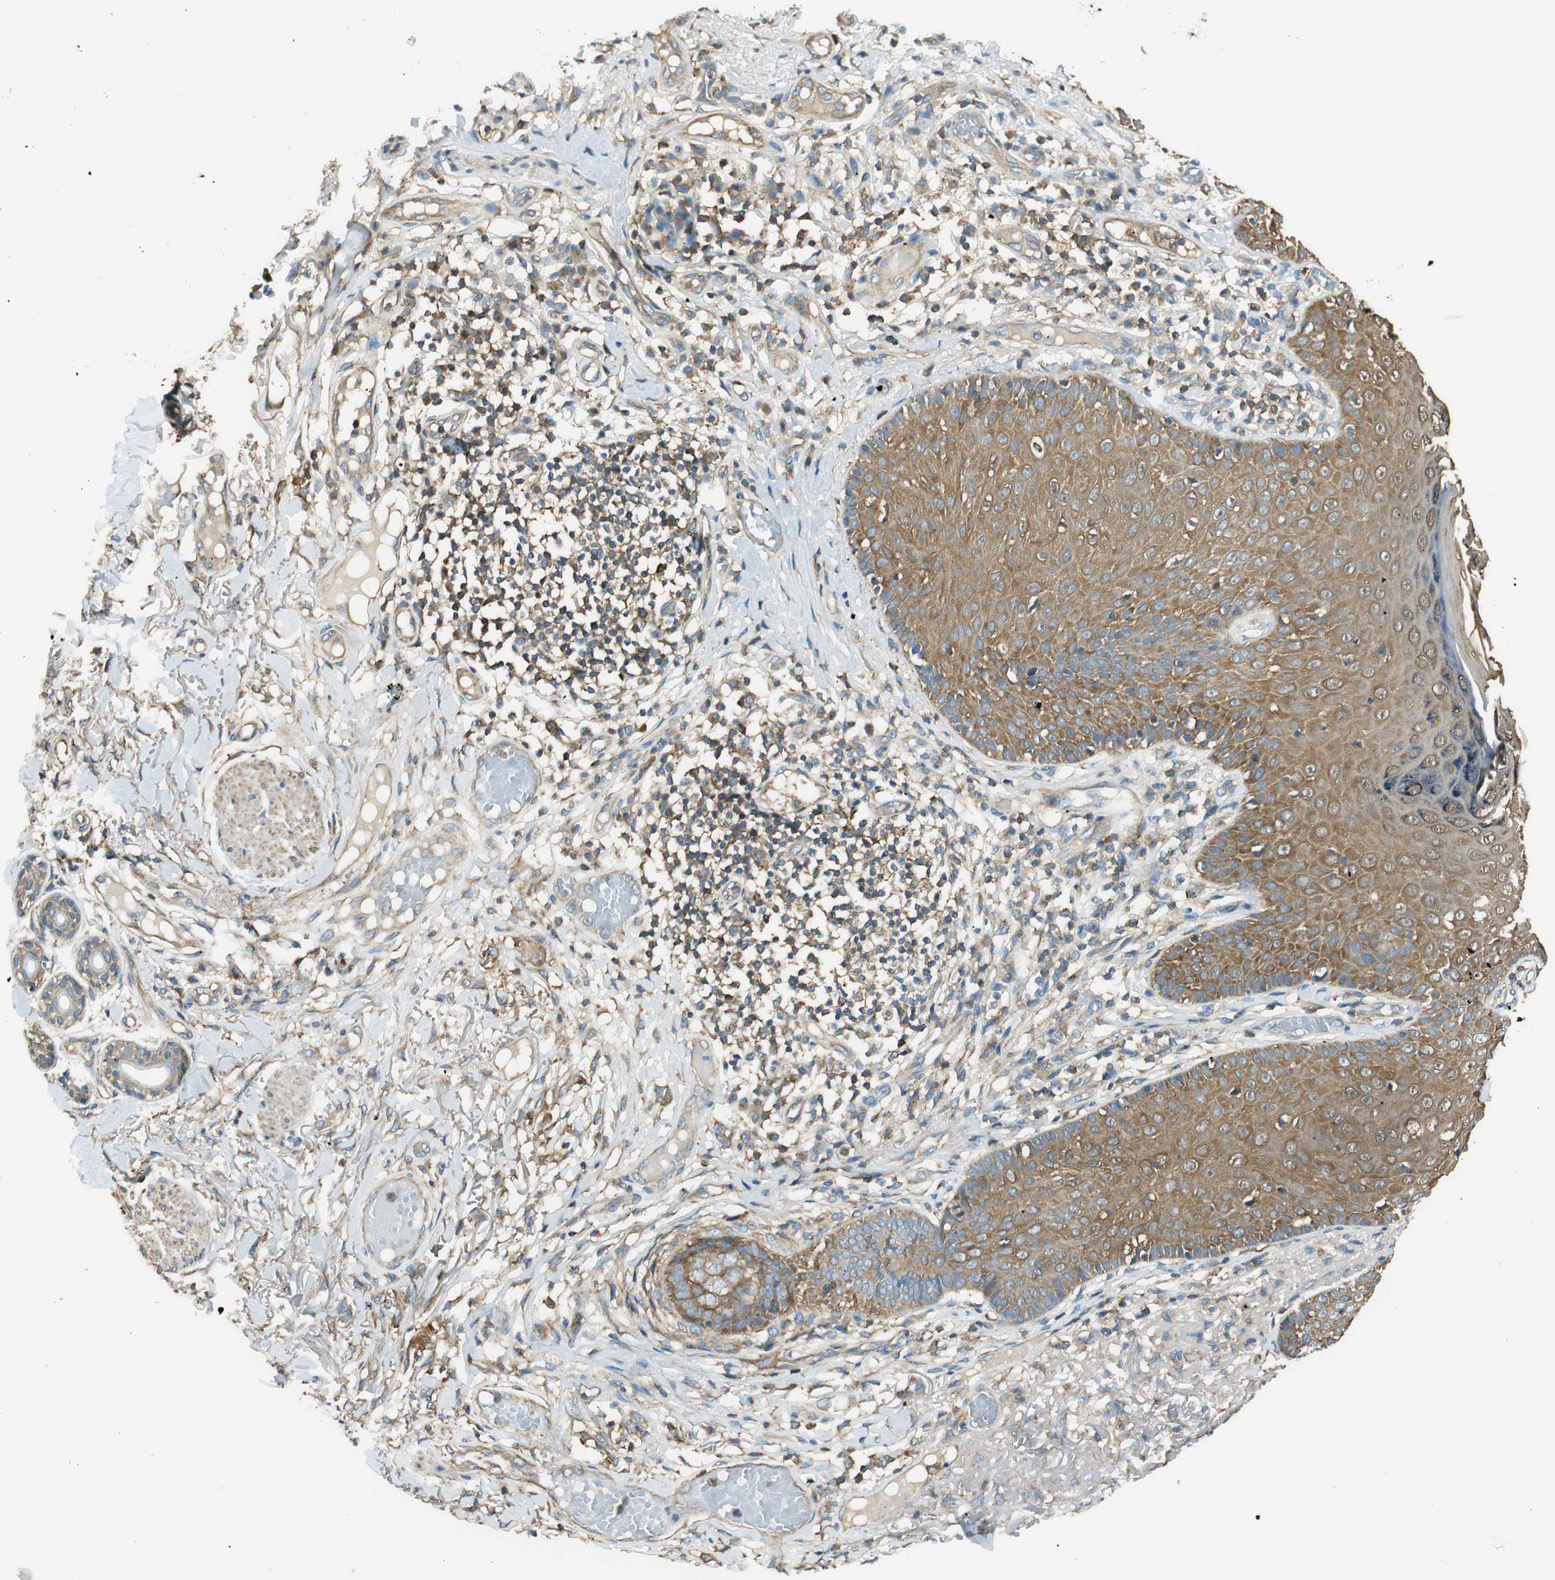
{"staining": {"intensity": "moderate", "quantity": ">75%", "location": "cytoplasmic/membranous"}, "tissue": "skin cancer", "cell_type": "Tumor cells", "image_type": "cancer", "snomed": [{"axis": "morphology", "description": "Normal tissue, NOS"}, {"axis": "morphology", "description": "Basal cell carcinoma"}, {"axis": "topography", "description": "Skin"}], "caption": "A medium amount of moderate cytoplasmic/membranous positivity is seen in about >75% of tumor cells in skin cancer (basal cell carcinoma) tissue. (Brightfield microscopy of DAB IHC at high magnification).", "gene": "PI4K2B", "patient": {"sex": "male", "age": 52}}